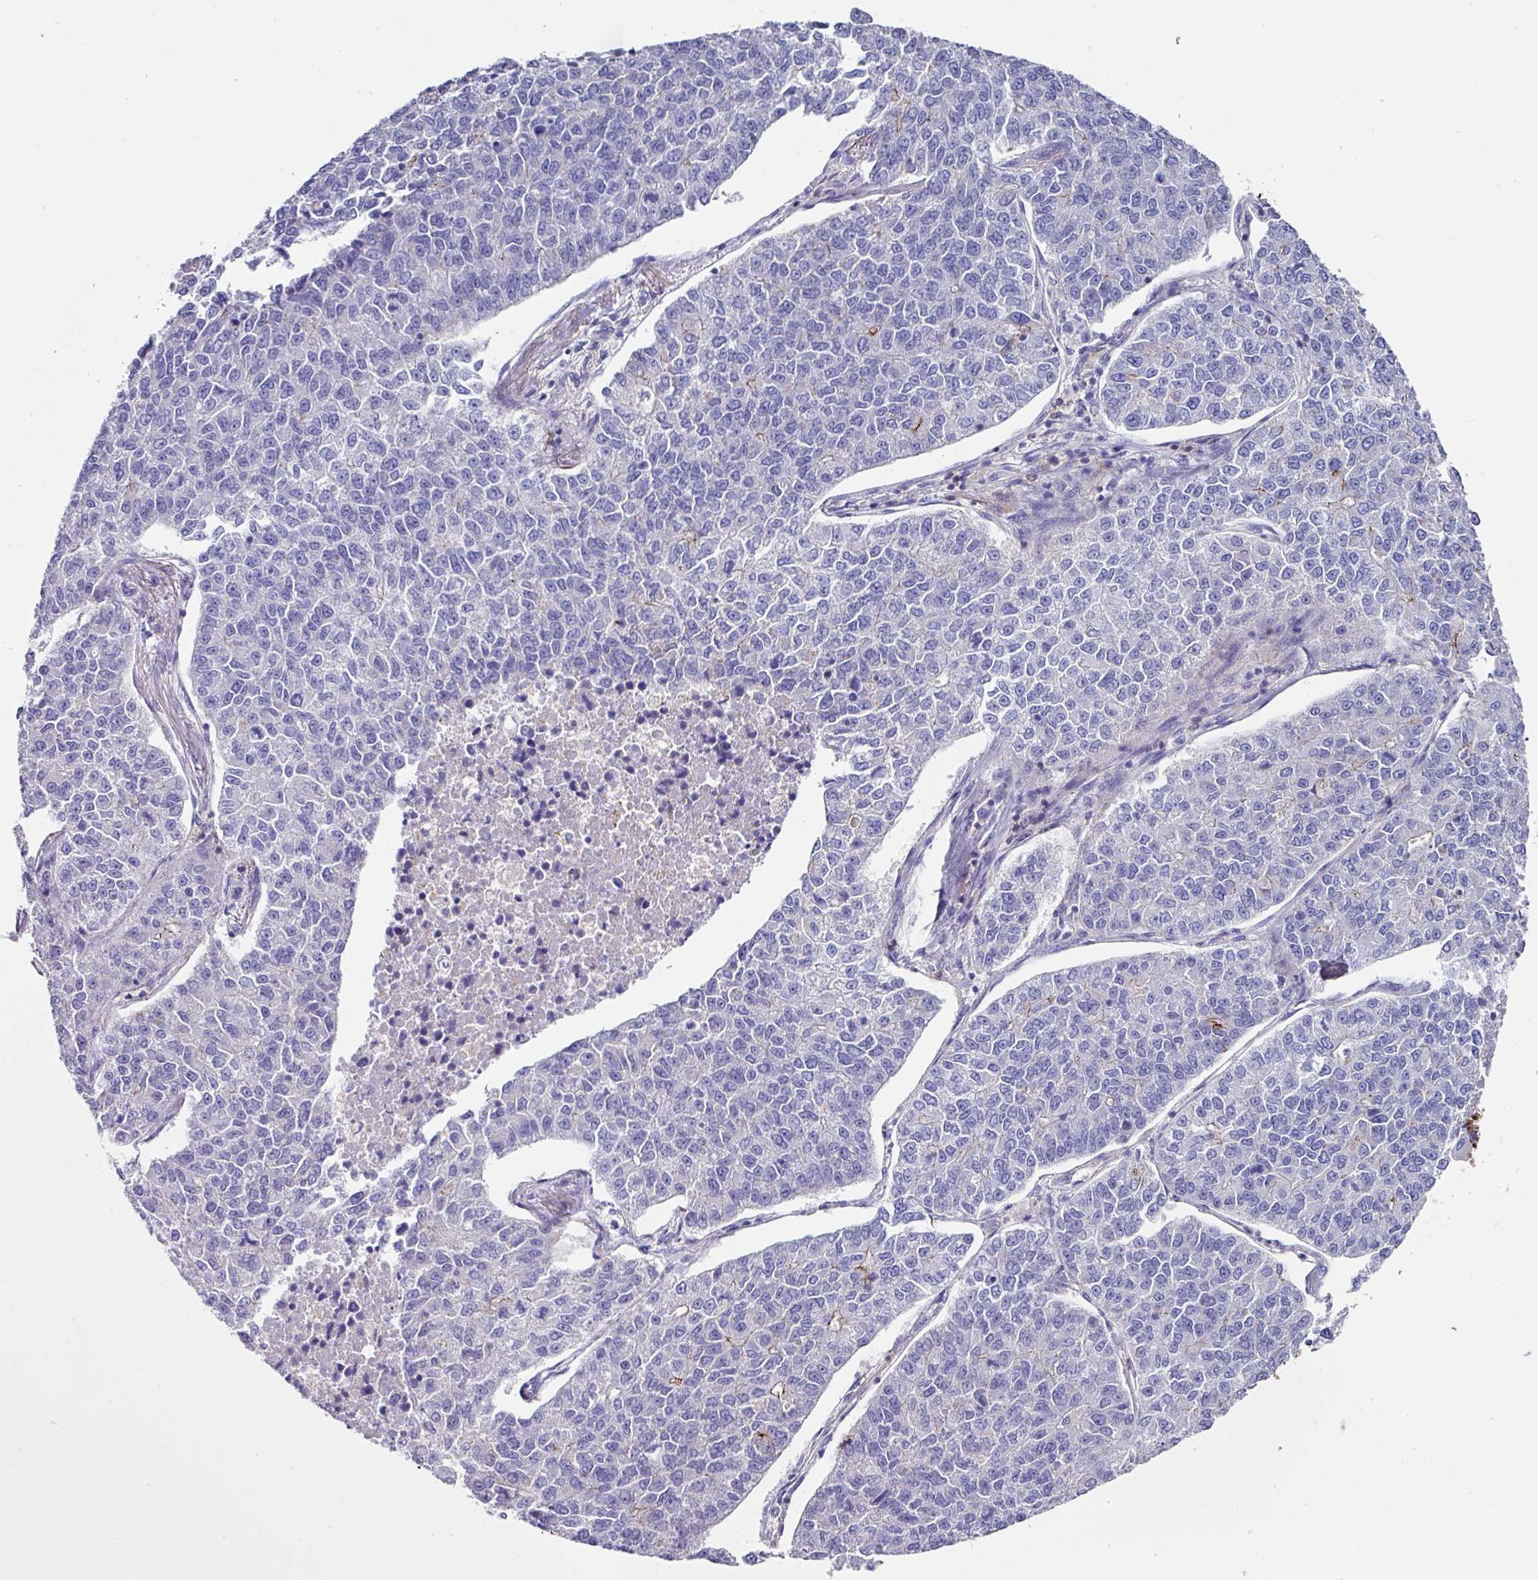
{"staining": {"intensity": "negative", "quantity": "none", "location": "none"}, "tissue": "lung cancer", "cell_type": "Tumor cells", "image_type": "cancer", "snomed": [{"axis": "morphology", "description": "Adenocarcinoma, NOS"}, {"axis": "topography", "description": "Lung"}], "caption": "Photomicrograph shows no significant protein positivity in tumor cells of lung cancer.", "gene": "CLDN1", "patient": {"sex": "male", "age": 49}}